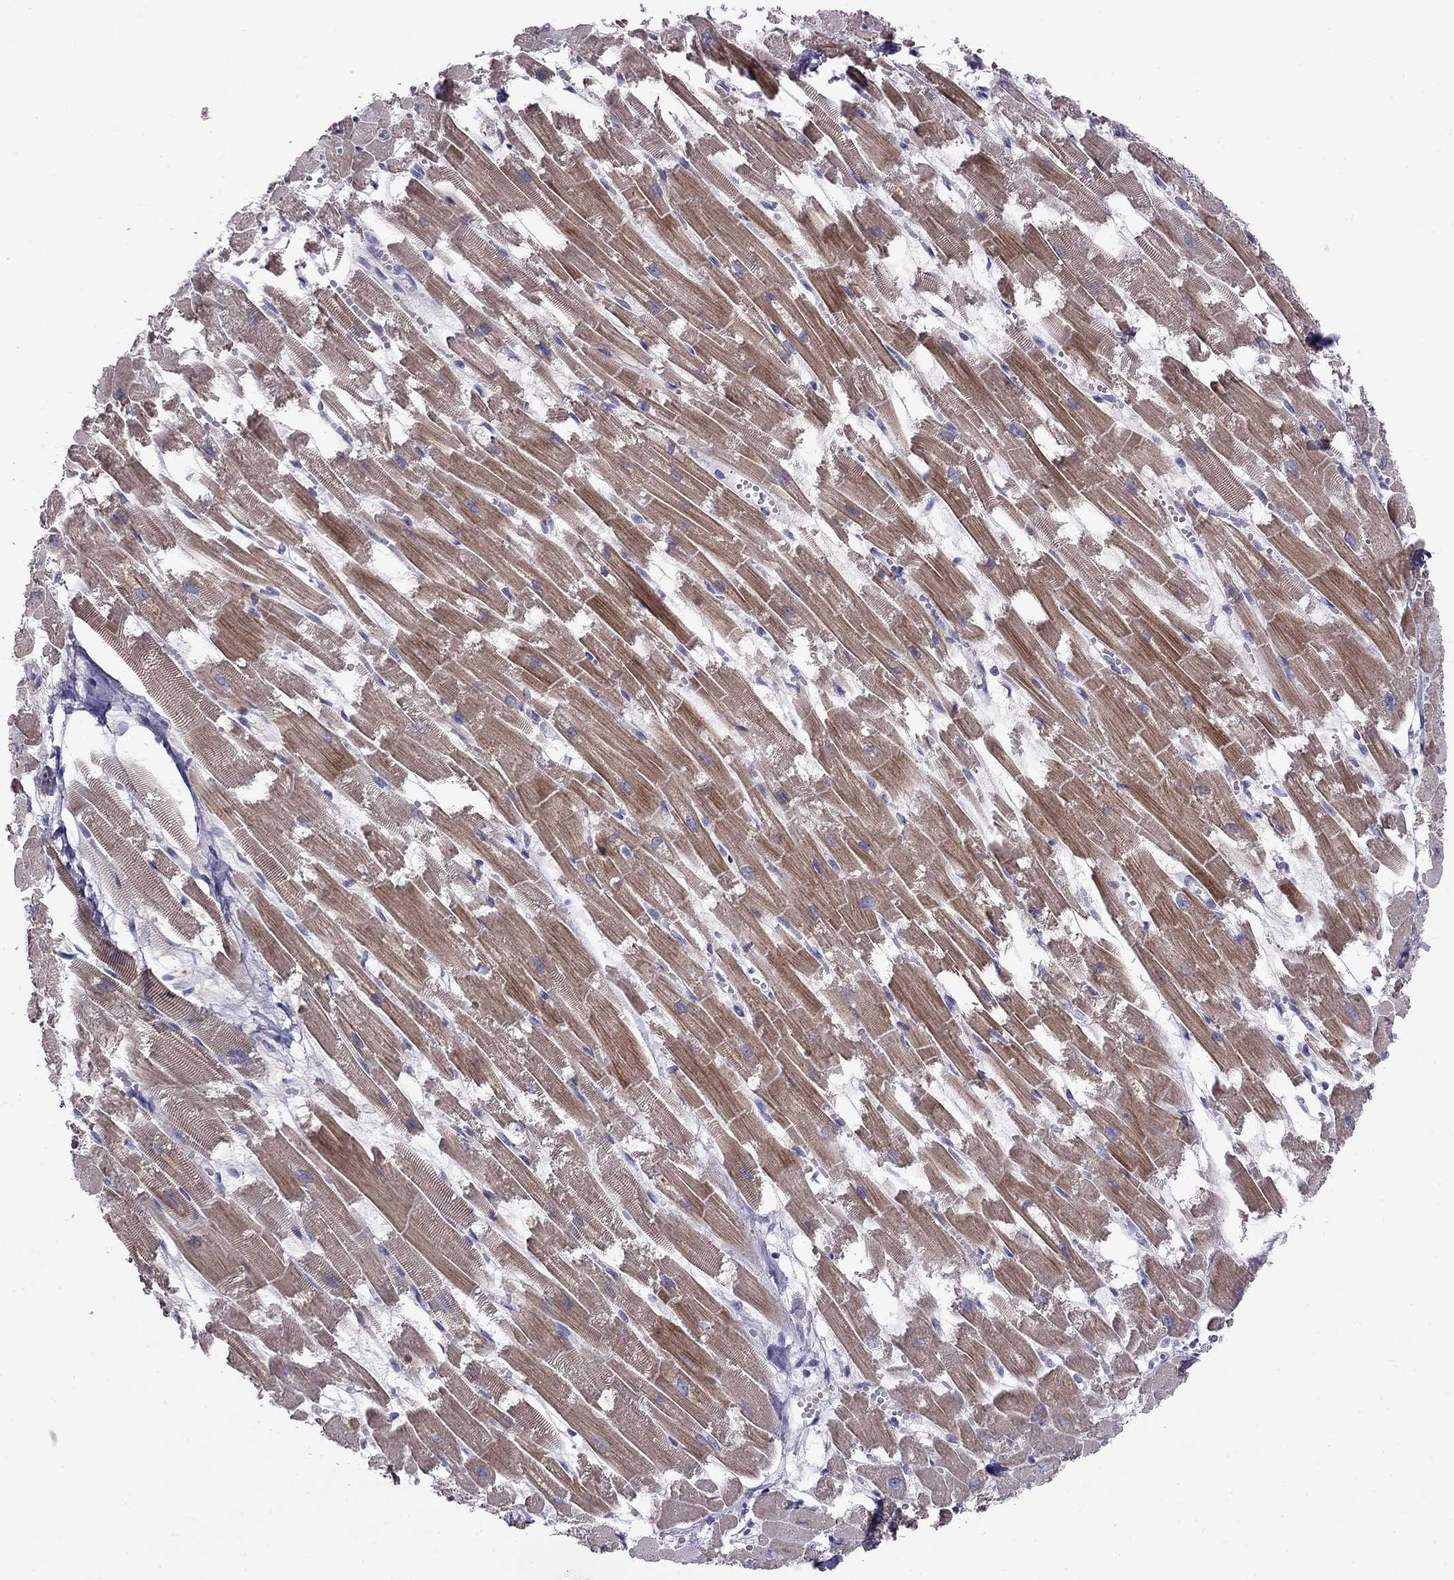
{"staining": {"intensity": "moderate", "quantity": "25%-75%", "location": "cytoplasmic/membranous"}, "tissue": "heart muscle", "cell_type": "Cardiomyocytes", "image_type": "normal", "snomed": [{"axis": "morphology", "description": "Normal tissue, NOS"}, {"axis": "topography", "description": "Heart"}], "caption": "This image shows IHC staining of benign heart muscle, with medium moderate cytoplasmic/membranous staining in approximately 25%-75% of cardiomyocytes.", "gene": "LRRC39", "patient": {"sex": "female", "age": 52}}